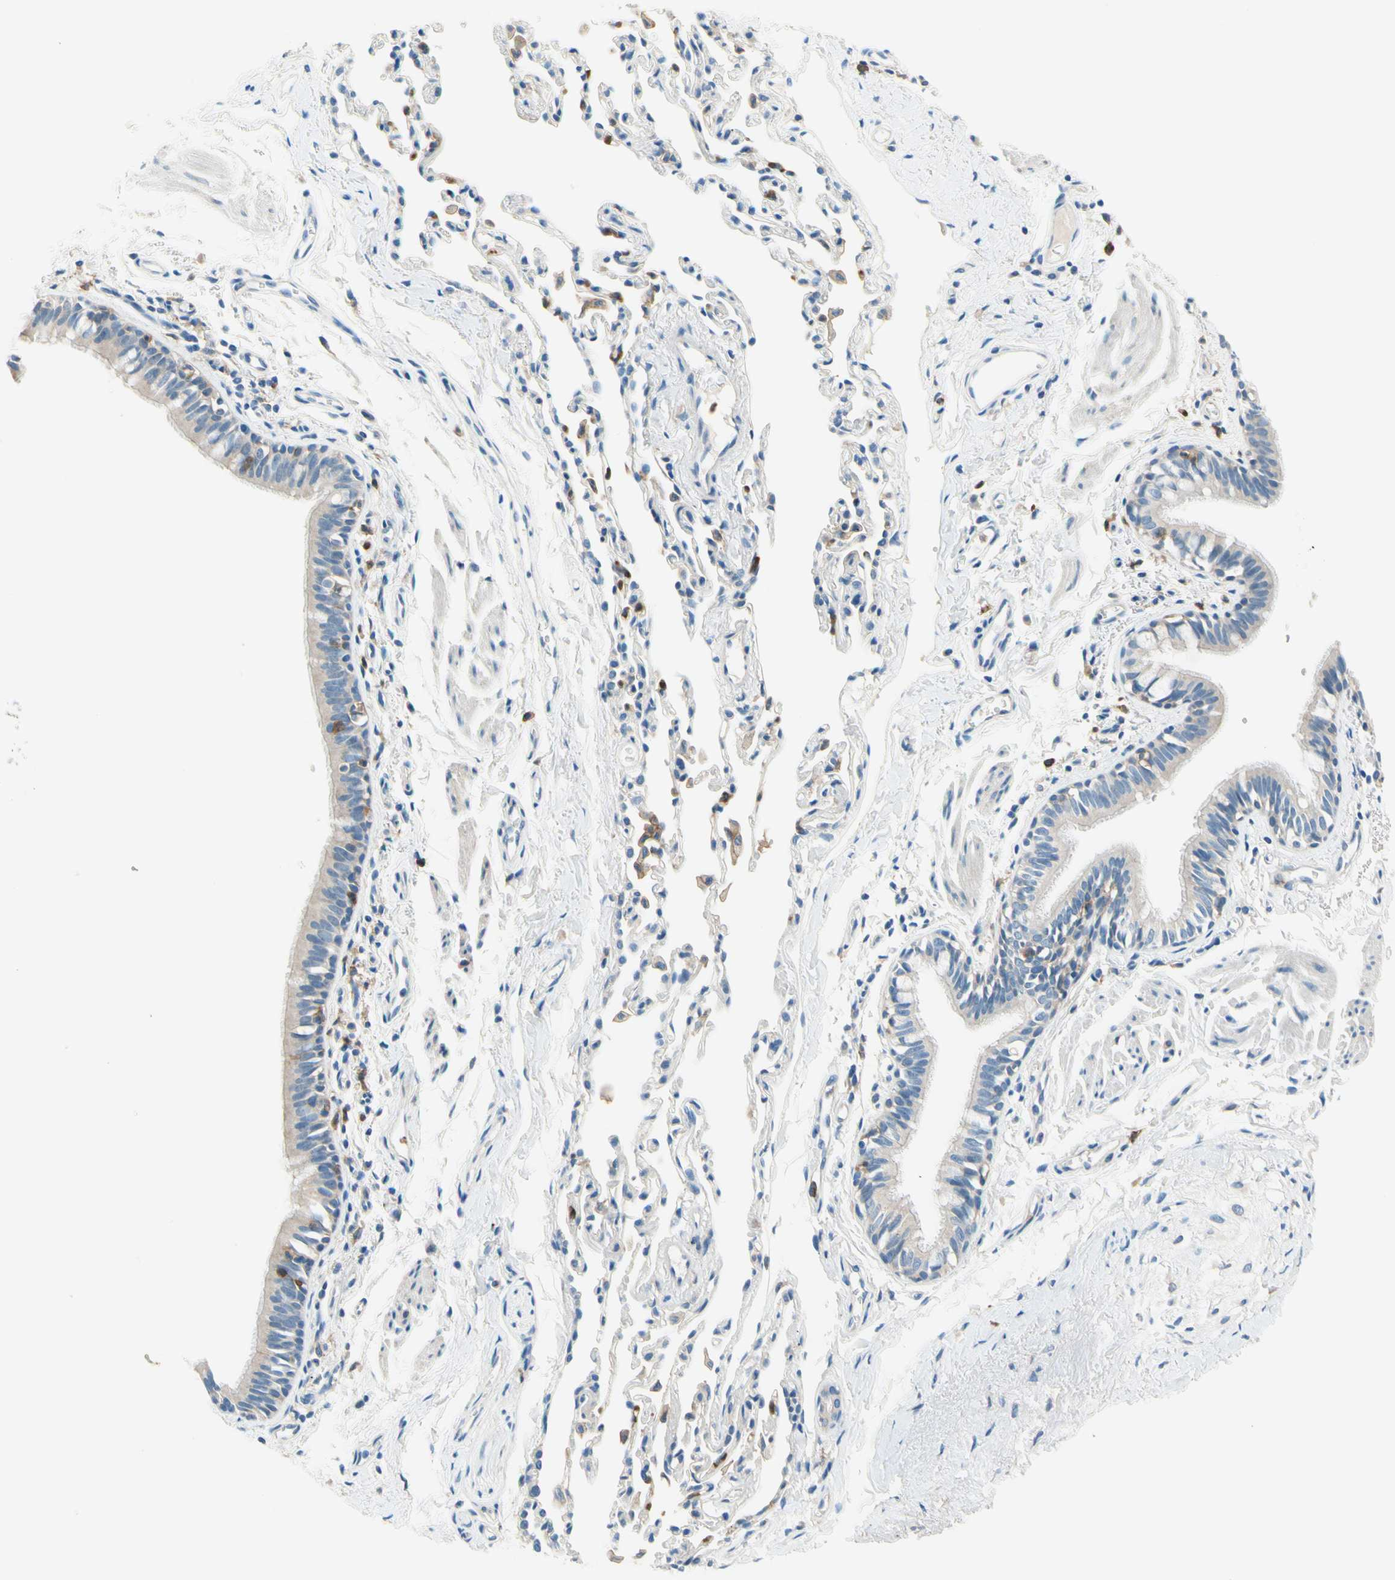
{"staining": {"intensity": "weak", "quantity": "25%-75%", "location": "cytoplasmic/membranous"}, "tissue": "bronchus", "cell_type": "Respiratory epithelial cells", "image_type": "normal", "snomed": [{"axis": "morphology", "description": "Normal tissue, NOS"}, {"axis": "topography", "description": "Bronchus"}, {"axis": "topography", "description": "Lung"}], "caption": "A micrograph of bronchus stained for a protein demonstrates weak cytoplasmic/membranous brown staining in respiratory epithelial cells. (DAB = brown stain, brightfield microscopy at high magnification).", "gene": "SIGLEC9", "patient": {"sex": "male", "age": 64}}